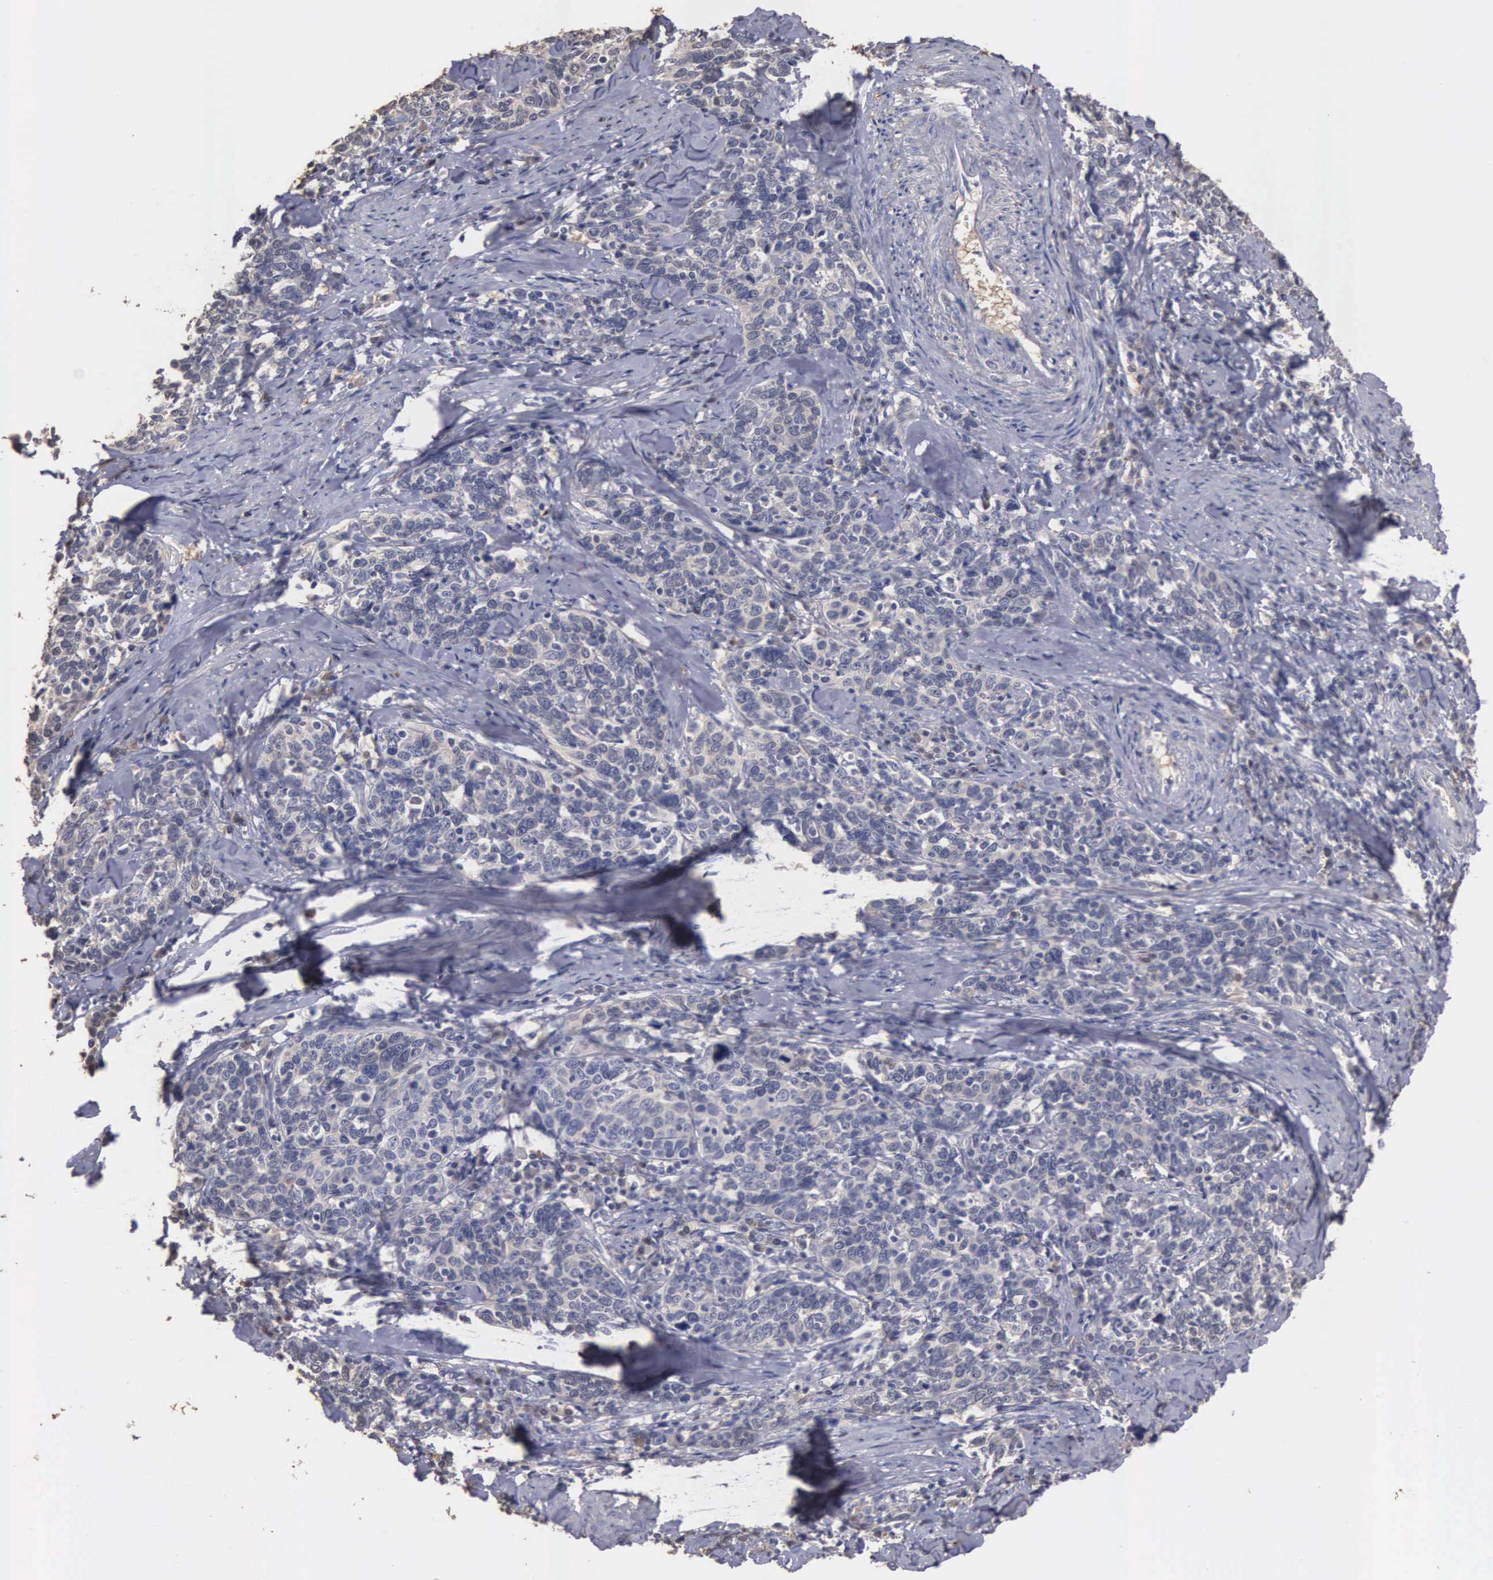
{"staining": {"intensity": "negative", "quantity": "none", "location": "none"}, "tissue": "cervical cancer", "cell_type": "Tumor cells", "image_type": "cancer", "snomed": [{"axis": "morphology", "description": "Squamous cell carcinoma, NOS"}, {"axis": "topography", "description": "Cervix"}], "caption": "Immunohistochemistry (IHC) of cervical cancer (squamous cell carcinoma) displays no positivity in tumor cells. (Immunohistochemistry, brightfield microscopy, high magnification).", "gene": "ENO3", "patient": {"sex": "female", "age": 41}}